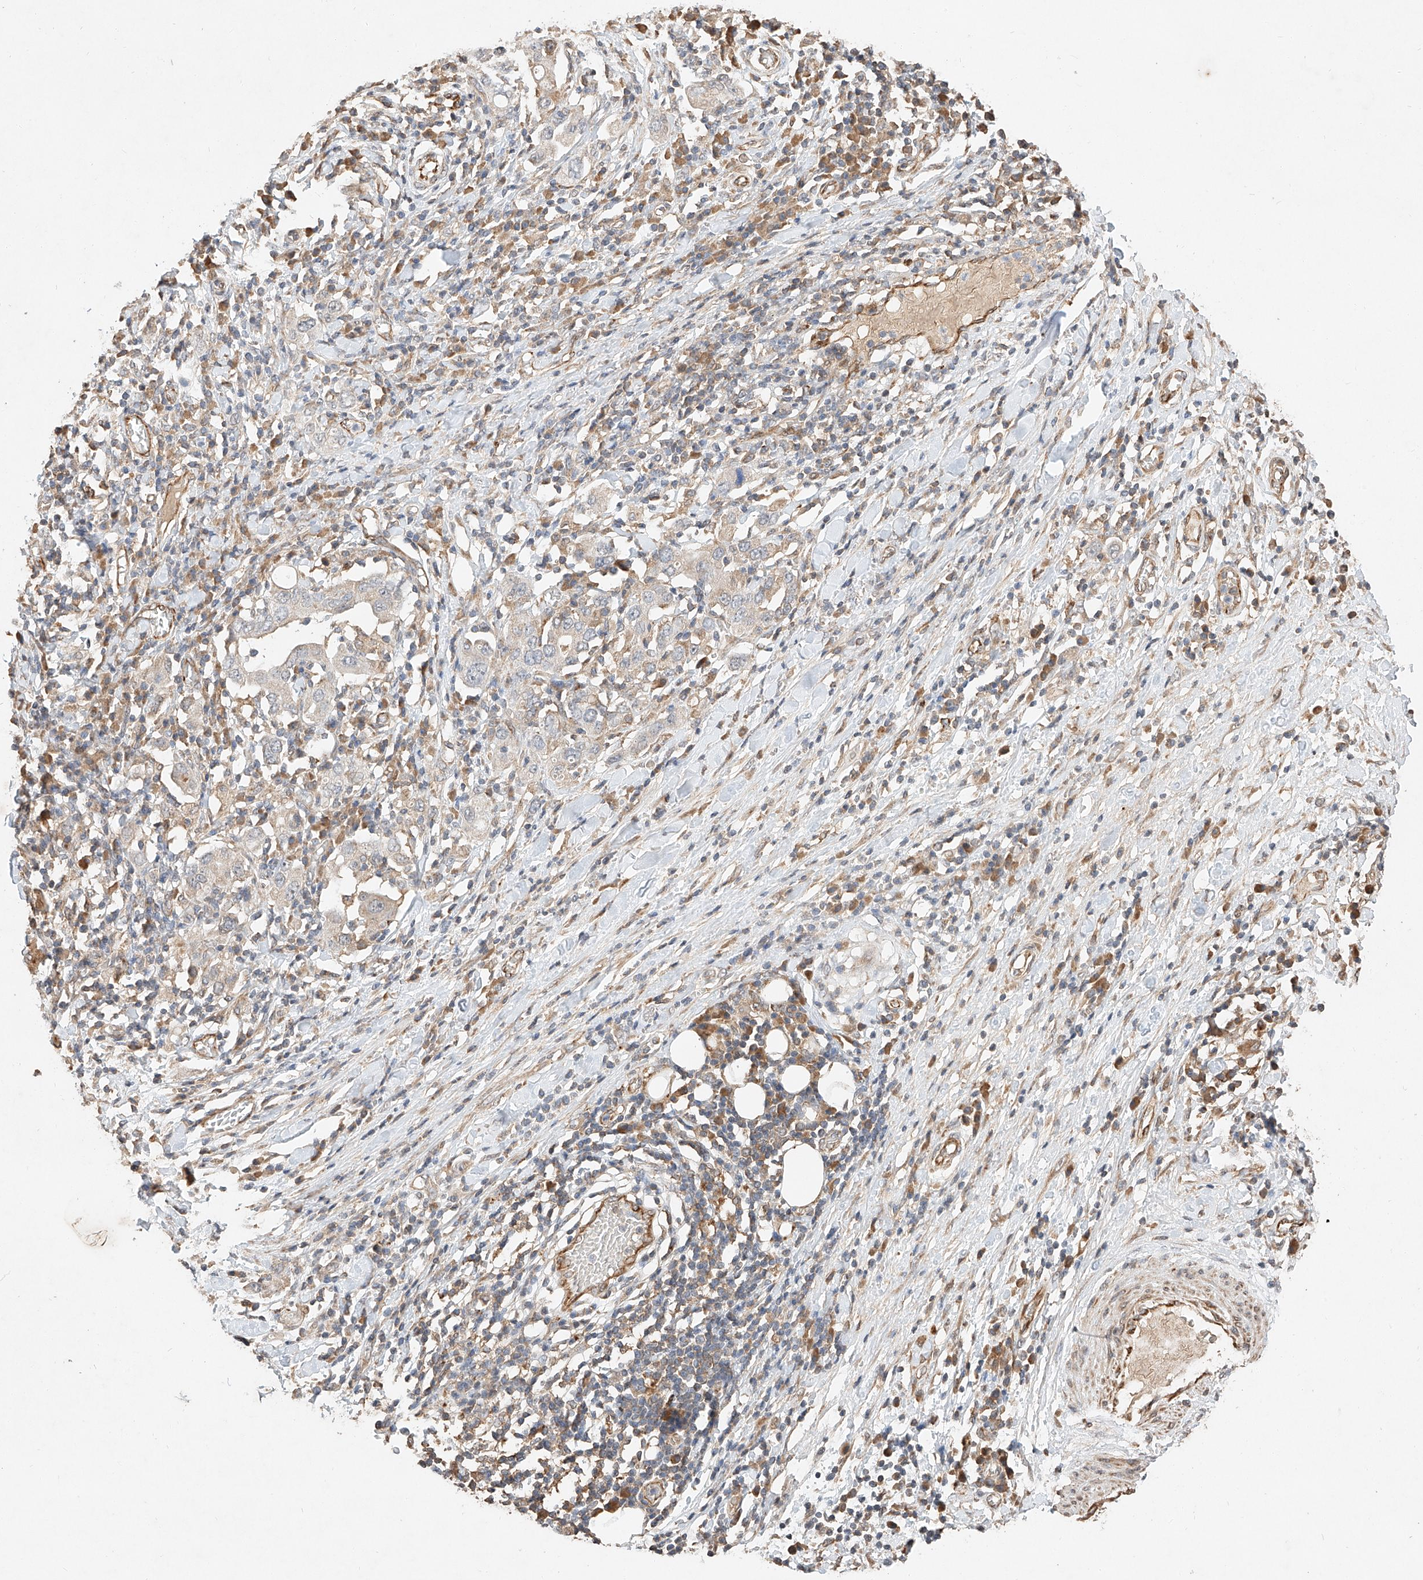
{"staining": {"intensity": "negative", "quantity": "none", "location": "none"}, "tissue": "stomach cancer", "cell_type": "Tumor cells", "image_type": "cancer", "snomed": [{"axis": "morphology", "description": "Adenocarcinoma, NOS"}, {"axis": "topography", "description": "Stomach, upper"}], "caption": "Human adenocarcinoma (stomach) stained for a protein using immunohistochemistry reveals no staining in tumor cells.", "gene": "SUSD6", "patient": {"sex": "male", "age": 62}}